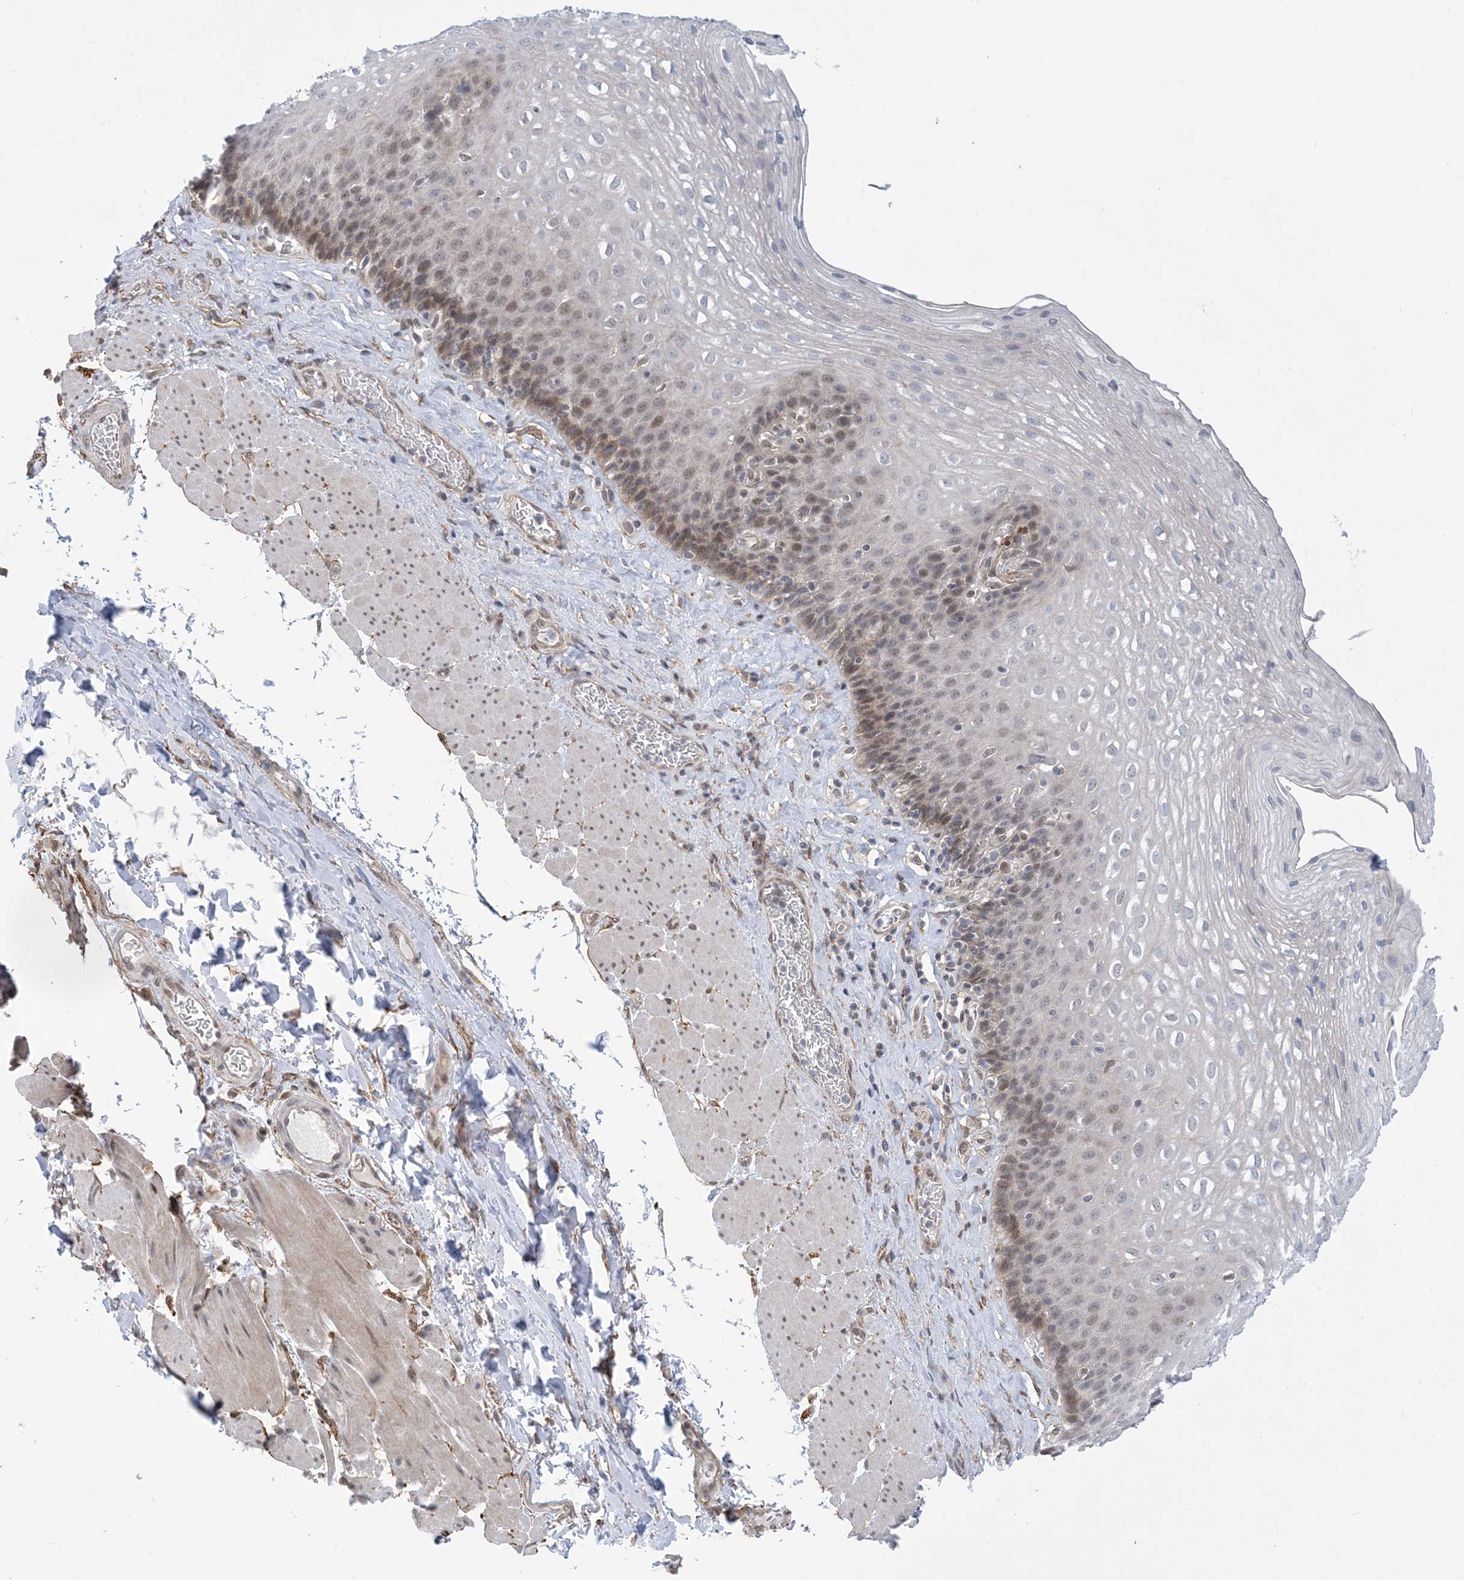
{"staining": {"intensity": "moderate", "quantity": "<25%", "location": "nuclear"}, "tissue": "esophagus", "cell_type": "Squamous epithelial cells", "image_type": "normal", "snomed": [{"axis": "morphology", "description": "Normal tissue, NOS"}, {"axis": "topography", "description": "Esophagus"}], "caption": "Squamous epithelial cells reveal moderate nuclear staining in about <25% of cells in normal esophagus. The staining is performed using DAB brown chromogen to label protein expression. The nuclei are counter-stained blue using hematoxylin.", "gene": "ZNF8", "patient": {"sex": "female", "age": 66}}